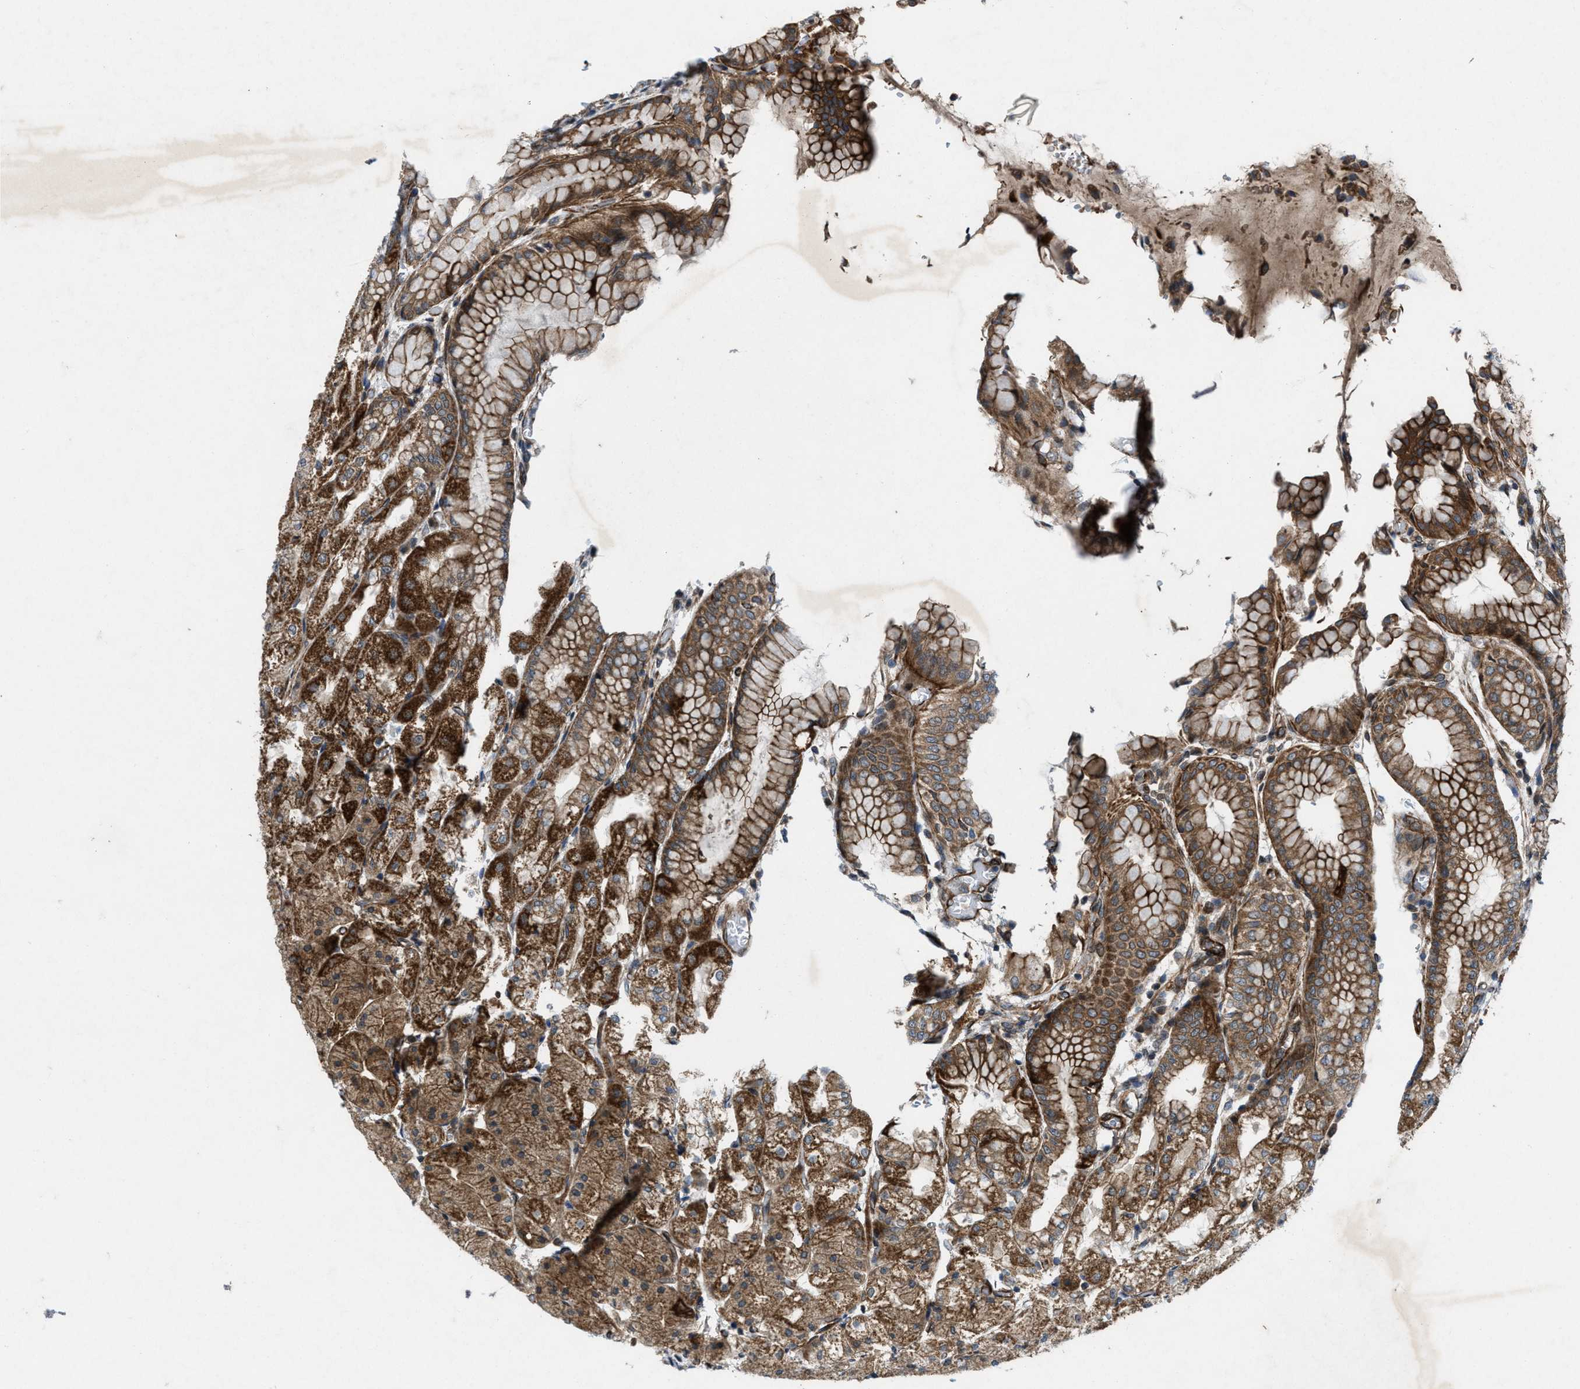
{"staining": {"intensity": "moderate", "quantity": ">75%", "location": "cytoplasmic/membranous"}, "tissue": "stomach", "cell_type": "Glandular cells", "image_type": "normal", "snomed": [{"axis": "morphology", "description": "Normal tissue, NOS"}, {"axis": "topography", "description": "Stomach, upper"}], "caption": "Stomach was stained to show a protein in brown. There is medium levels of moderate cytoplasmic/membranous staining in about >75% of glandular cells. The protein is shown in brown color, while the nuclei are stained blue.", "gene": "URGCP", "patient": {"sex": "male", "age": 72}}